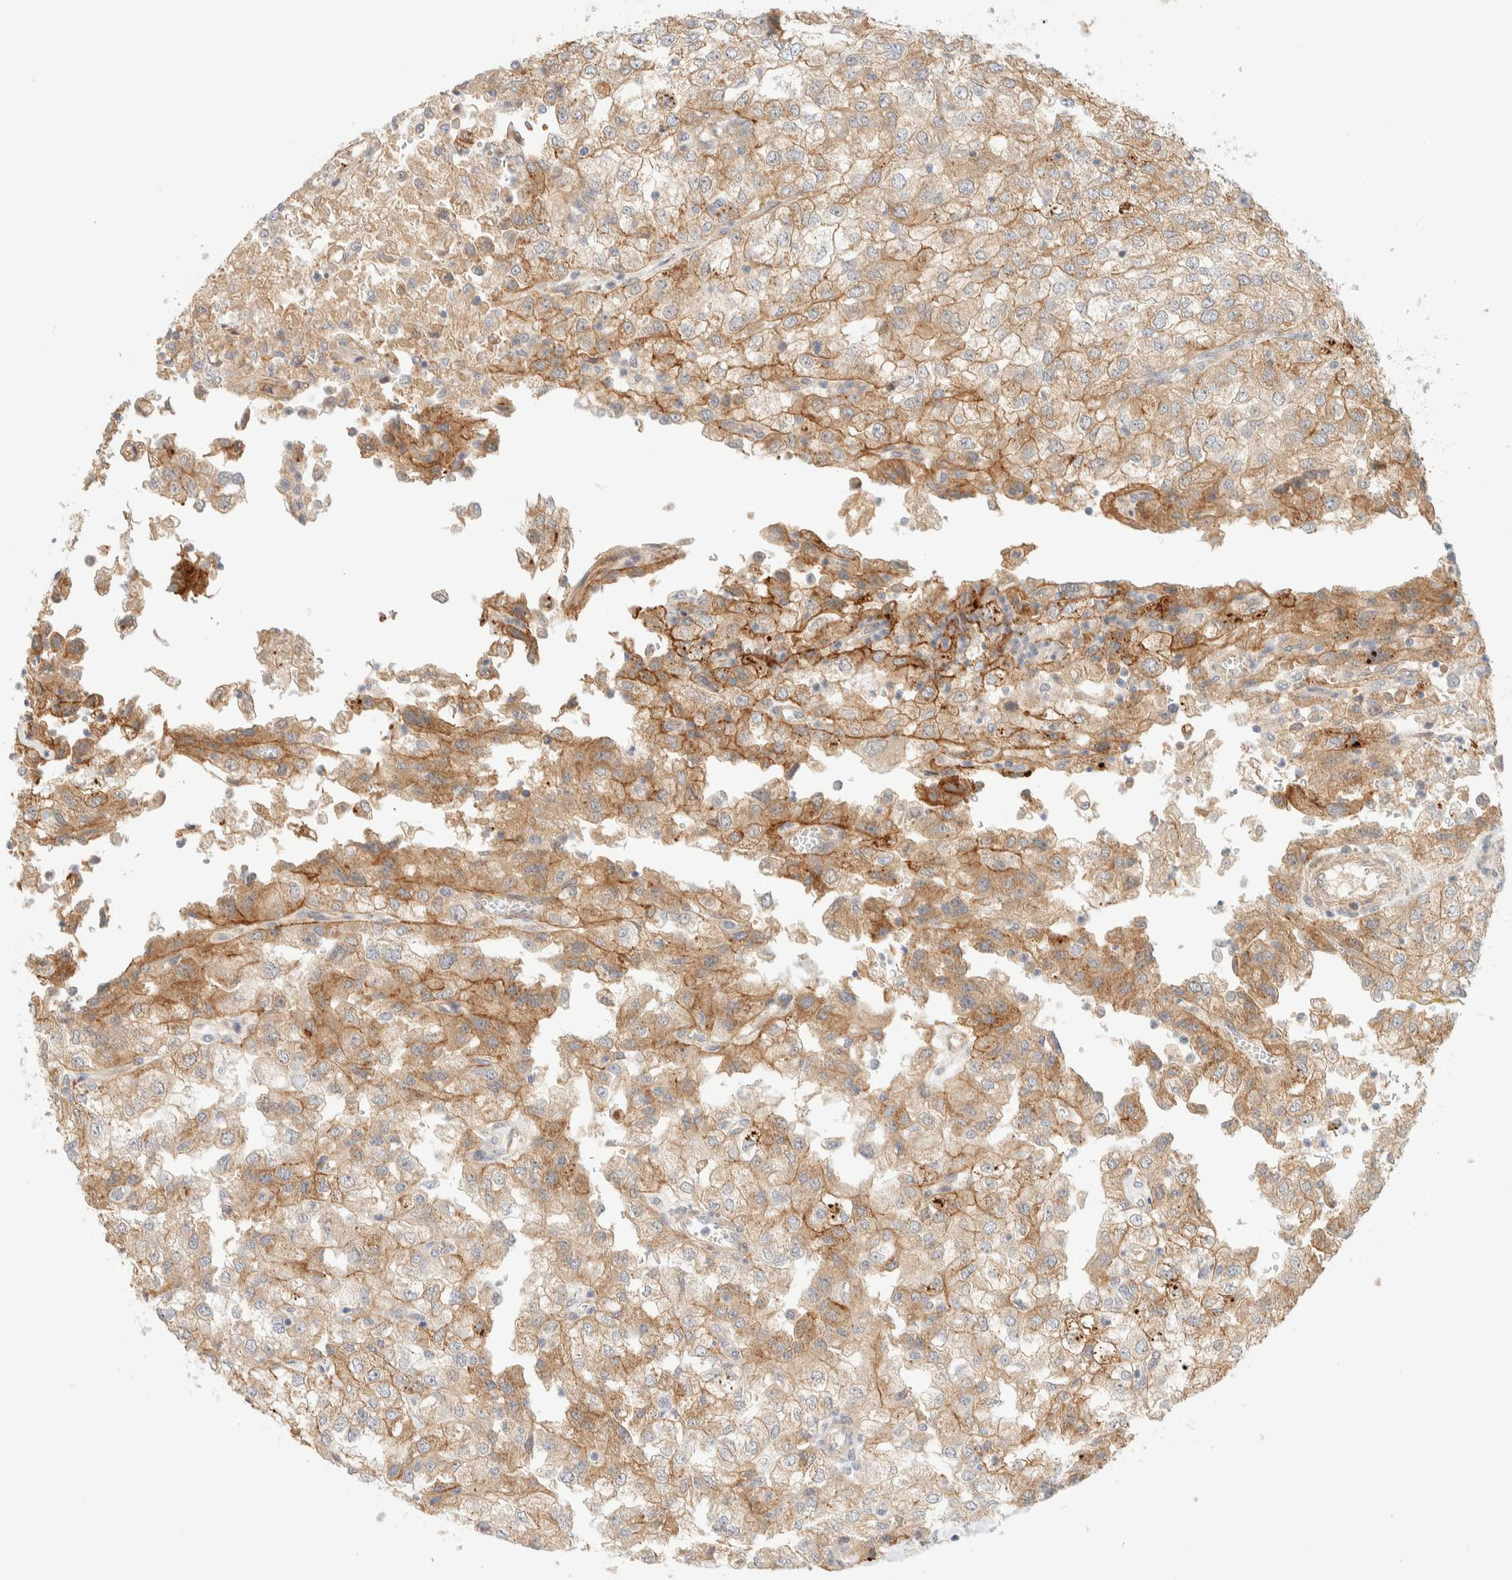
{"staining": {"intensity": "moderate", "quantity": ">75%", "location": "cytoplasmic/membranous"}, "tissue": "renal cancer", "cell_type": "Tumor cells", "image_type": "cancer", "snomed": [{"axis": "morphology", "description": "Adenocarcinoma, NOS"}, {"axis": "topography", "description": "Kidney"}], "caption": "Human renal cancer (adenocarcinoma) stained with a brown dye reveals moderate cytoplasmic/membranous positive positivity in about >75% of tumor cells.", "gene": "FAT1", "patient": {"sex": "female", "age": 54}}